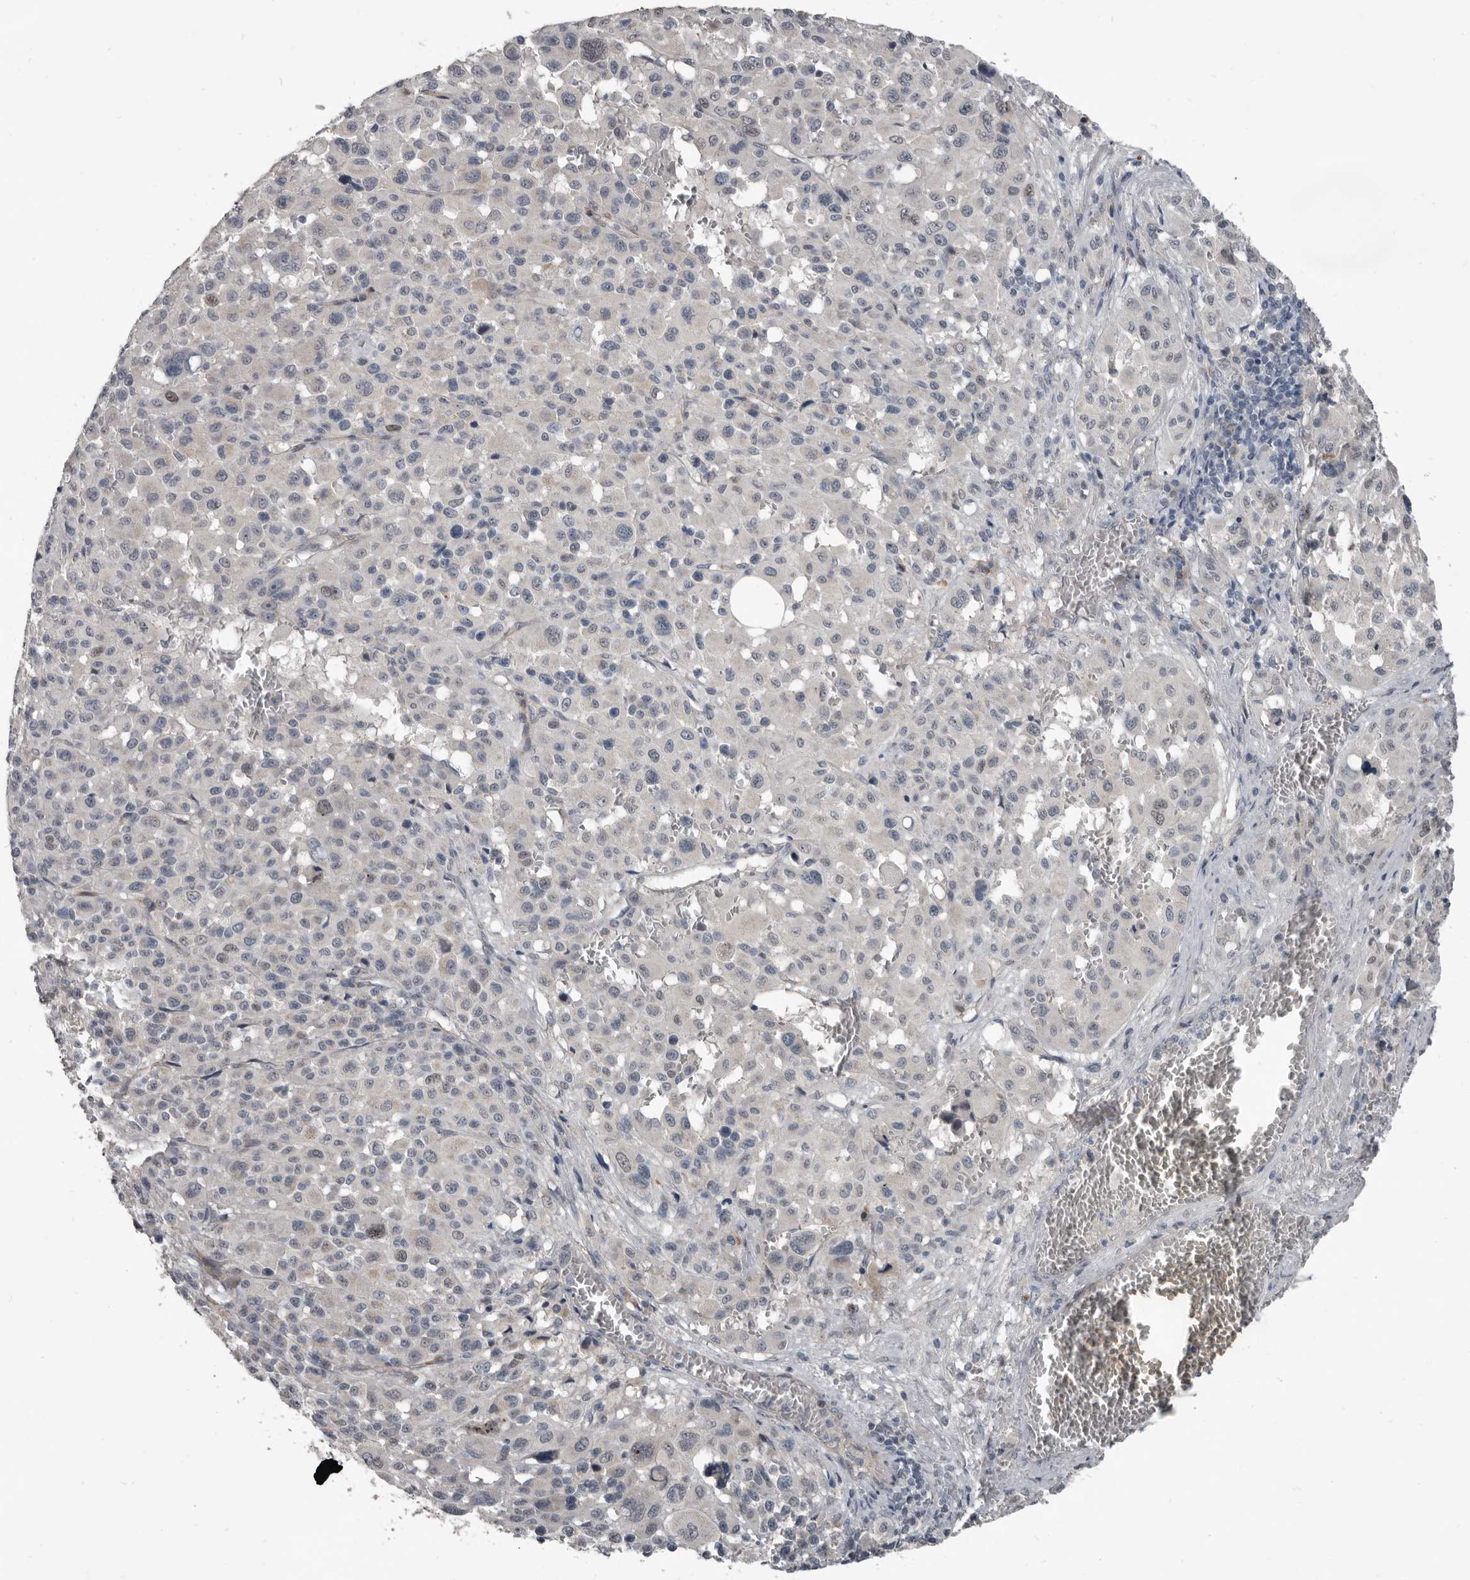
{"staining": {"intensity": "moderate", "quantity": "<25%", "location": "nuclear"}, "tissue": "melanoma", "cell_type": "Tumor cells", "image_type": "cancer", "snomed": [{"axis": "morphology", "description": "Malignant melanoma, Metastatic site"}, {"axis": "topography", "description": "Skin"}], "caption": "This is an image of immunohistochemistry staining of malignant melanoma (metastatic site), which shows moderate staining in the nuclear of tumor cells.", "gene": "C1orf216", "patient": {"sex": "female", "age": 74}}